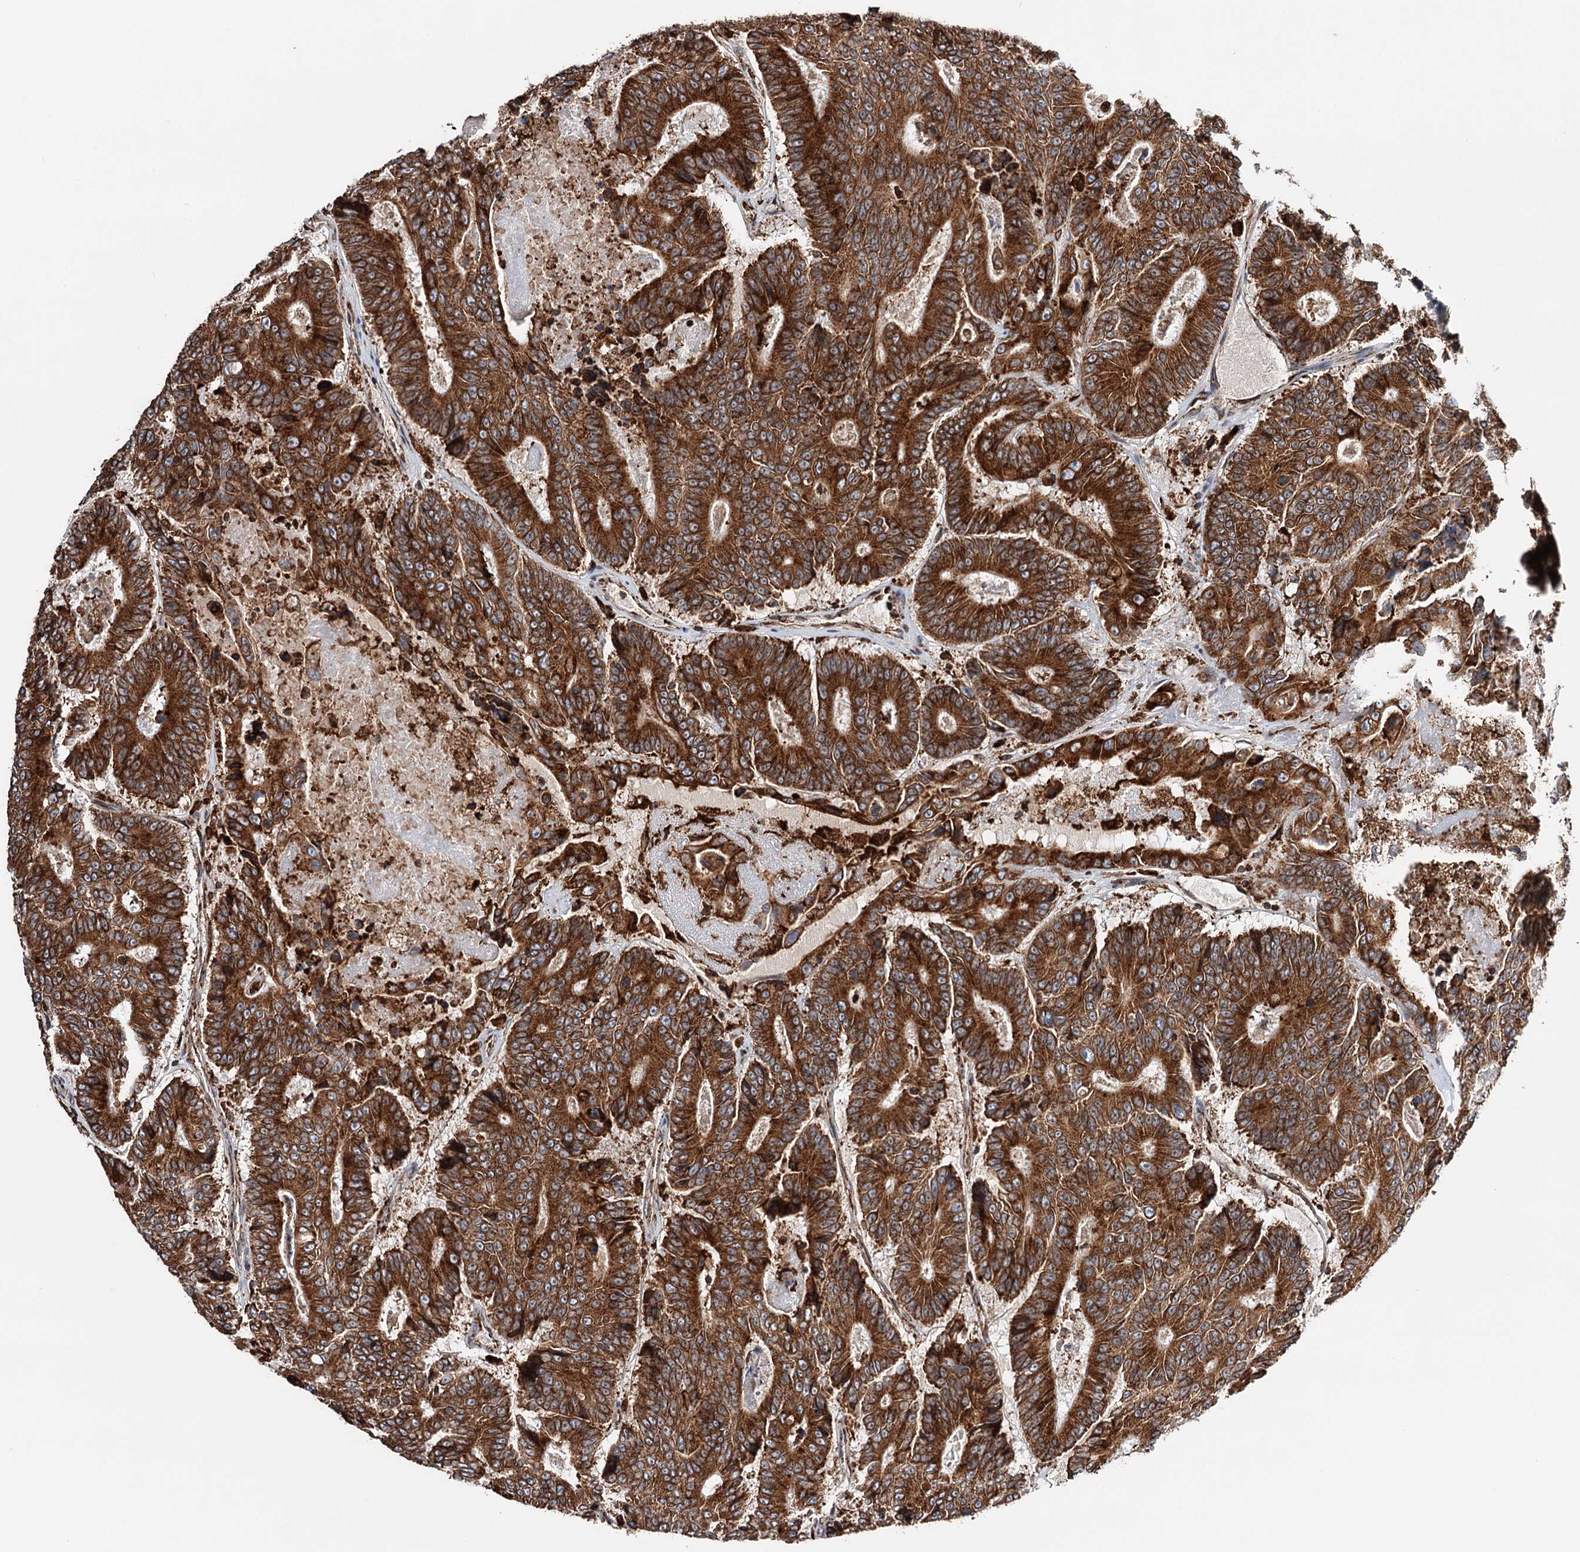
{"staining": {"intensity": "strong", "quantity": ">75%", "location": "cytoplasmic/membranous"}, "tissue": "colorectal cancer", "cell_type": "Tumor cells", "image_type": "cancer", "snomed": [{"axis": "morphology", "description": "Adenocarcinoma, NOS"}, {"axis": "topography", "description": "Colon"}], "caption": "Protein expression analysis of colorectal adenocarcinoma displays strong cytoplasmic/membranous expression in about >75% of tumor cells. (IHC, brightfield microscopy, high magnification).", "gene": "ERP29", "patient": {"sex": "male", "age": 83}}